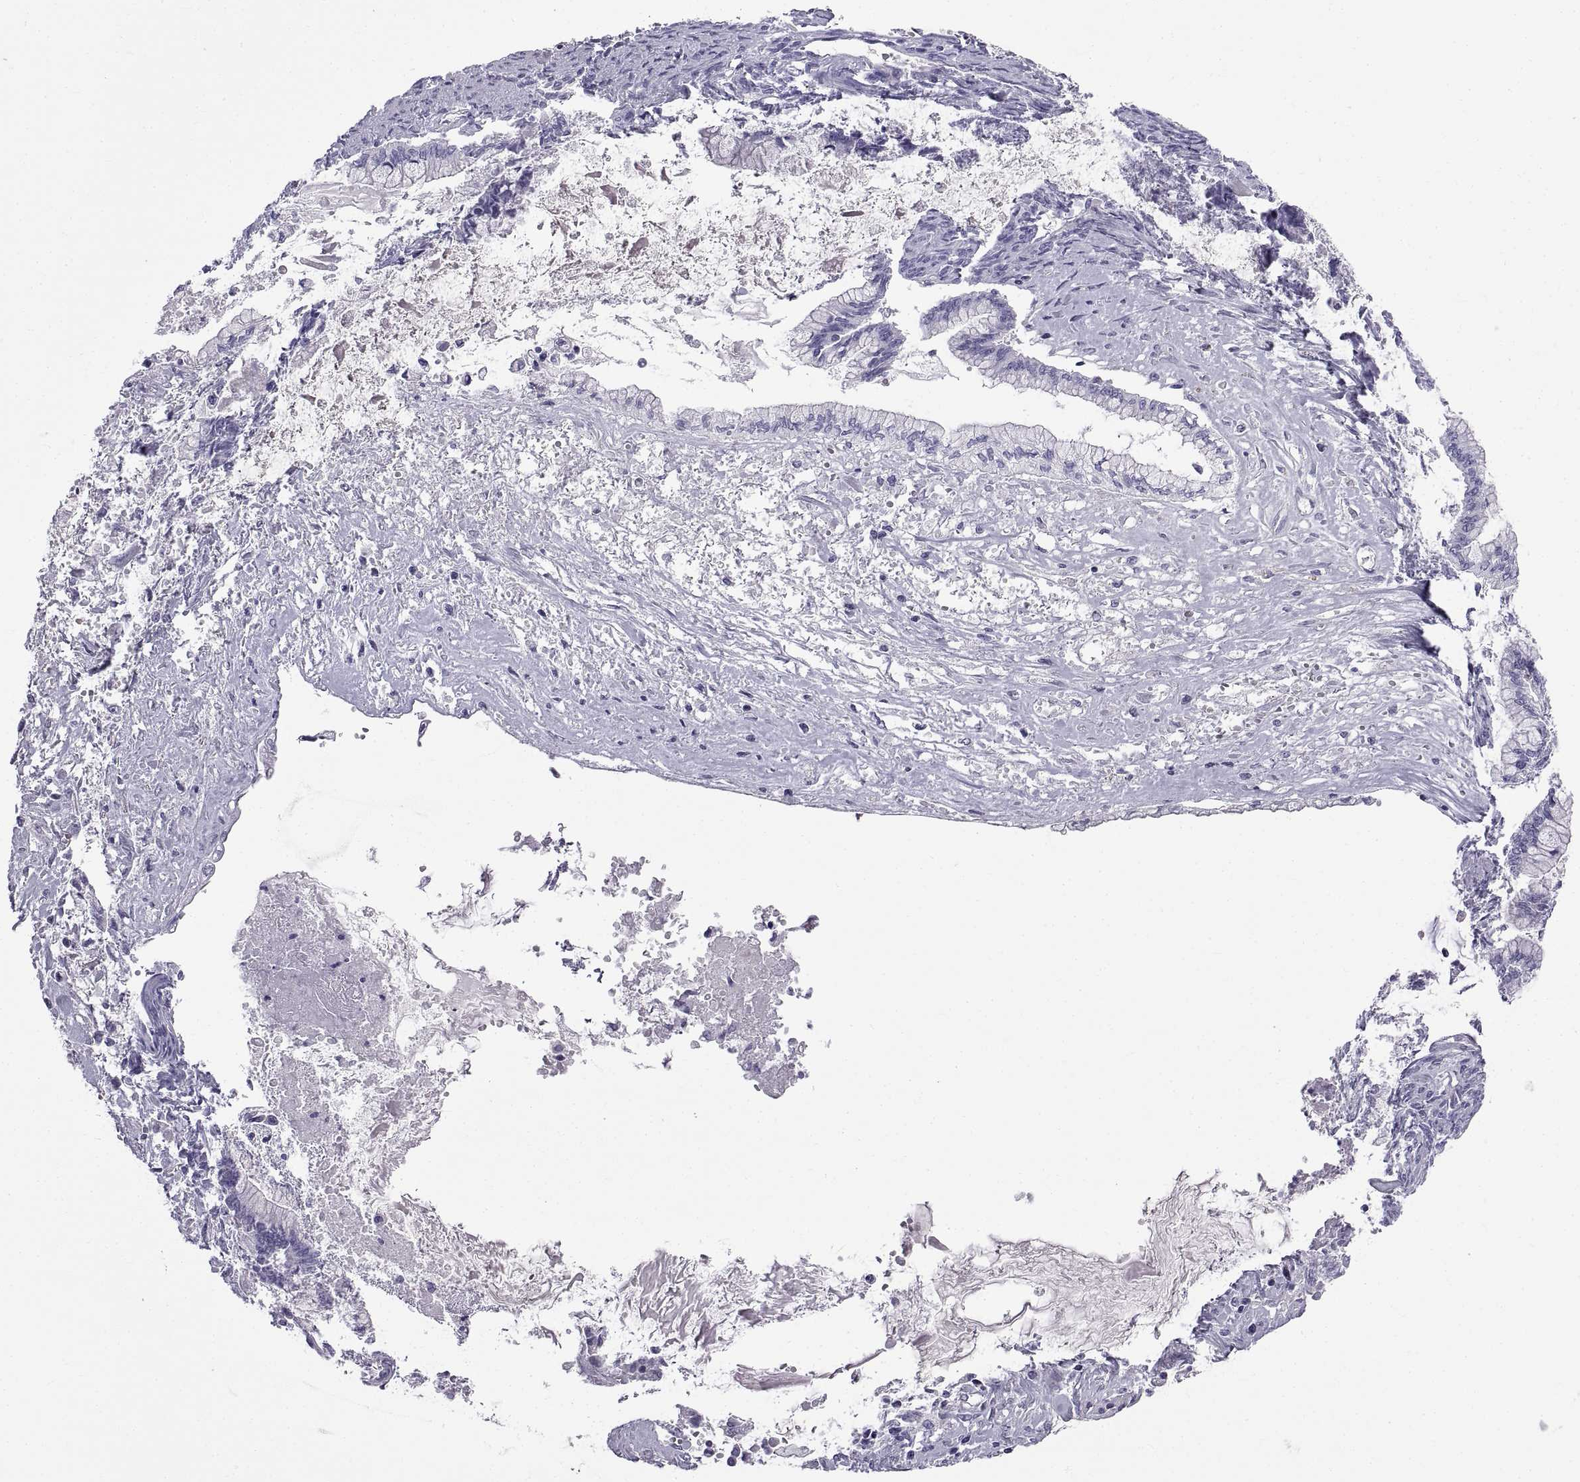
{"staining": {"intensity": "negative", "quantity": "none", "location": "none"}, "tissue": "ovarian cancer", "cell_type": "Tumor cells", "image_type": "cancer", "snomed": [{"axis": "morphology", "description": "Cystadenocarcinoma, mucinous, NOS"}, {"axis": "topography", "description": "Ovary"}], "caption": "Tumor cells are negative for protein expression in human ovarian cancer (mucinous cystadenocarcinoma). (DAB (3,3'-diaminobenzidine) immunohistochemistry (IHC) with hematoxylin counter stain).", "gene": "SPDYE1", "patient": {"sex": "female", "age": 67}}